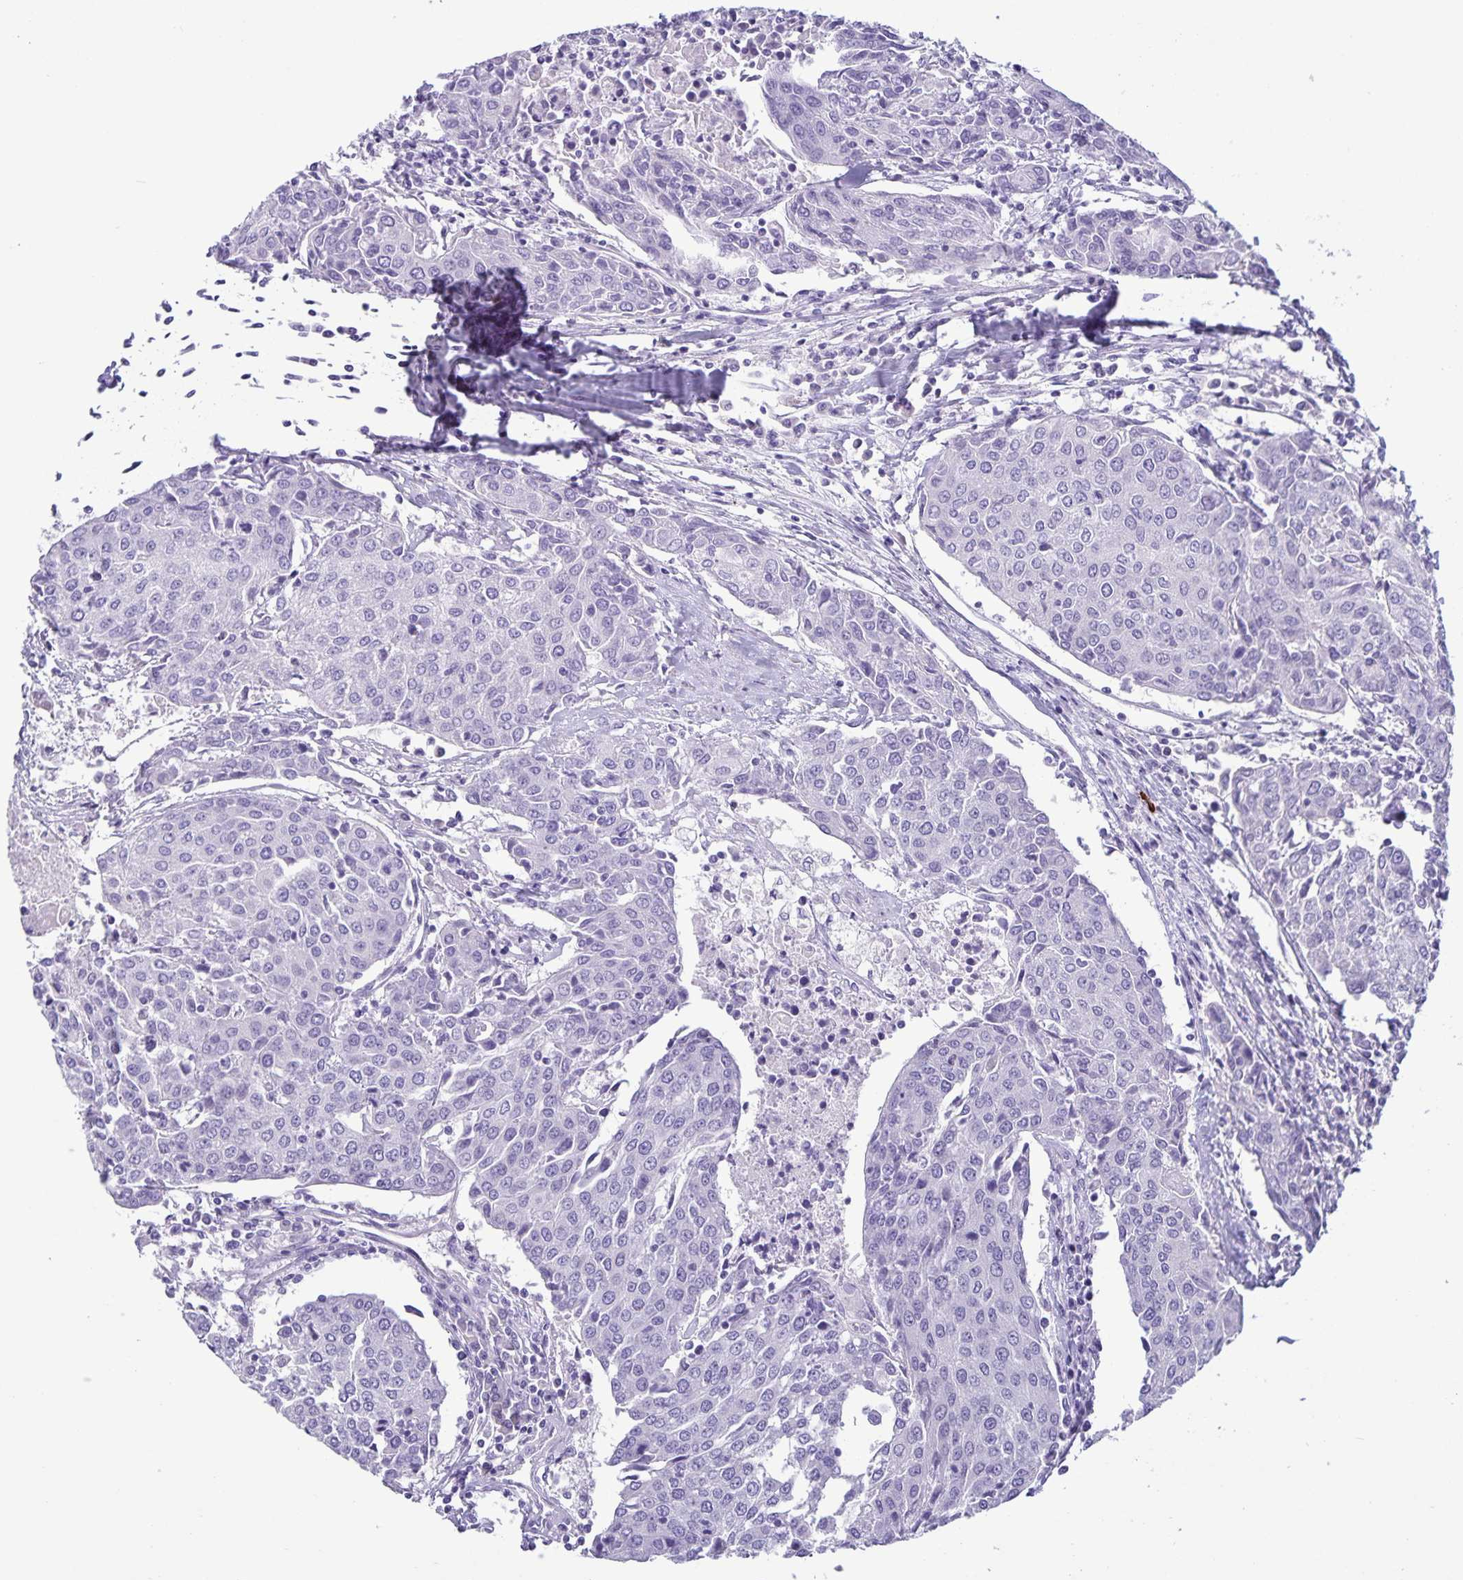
{"staining": {"intensity": "negative", "quantity": "none", "location": "none"}, "tissue": "urothelial cancer", "cell_type": "Tumor cells", "image_type": "cancer", "snomed": [{"axis": "morphology", "description": "Urothelial carcinoma, High grade"}, {"axis": "topography", "description": "Urinary bladder"}], "caption": "IHC histopathology image of human urothelial cancer stained for a protein (brown), which shows no expression in tumor cells. (DAB (3,3'-diaminobenzidine) immunohistochemistry visualized using brightfield microscopy, high magnification).", "gene": "IBTK", "patient": {"sex": "female", "age": 85}}